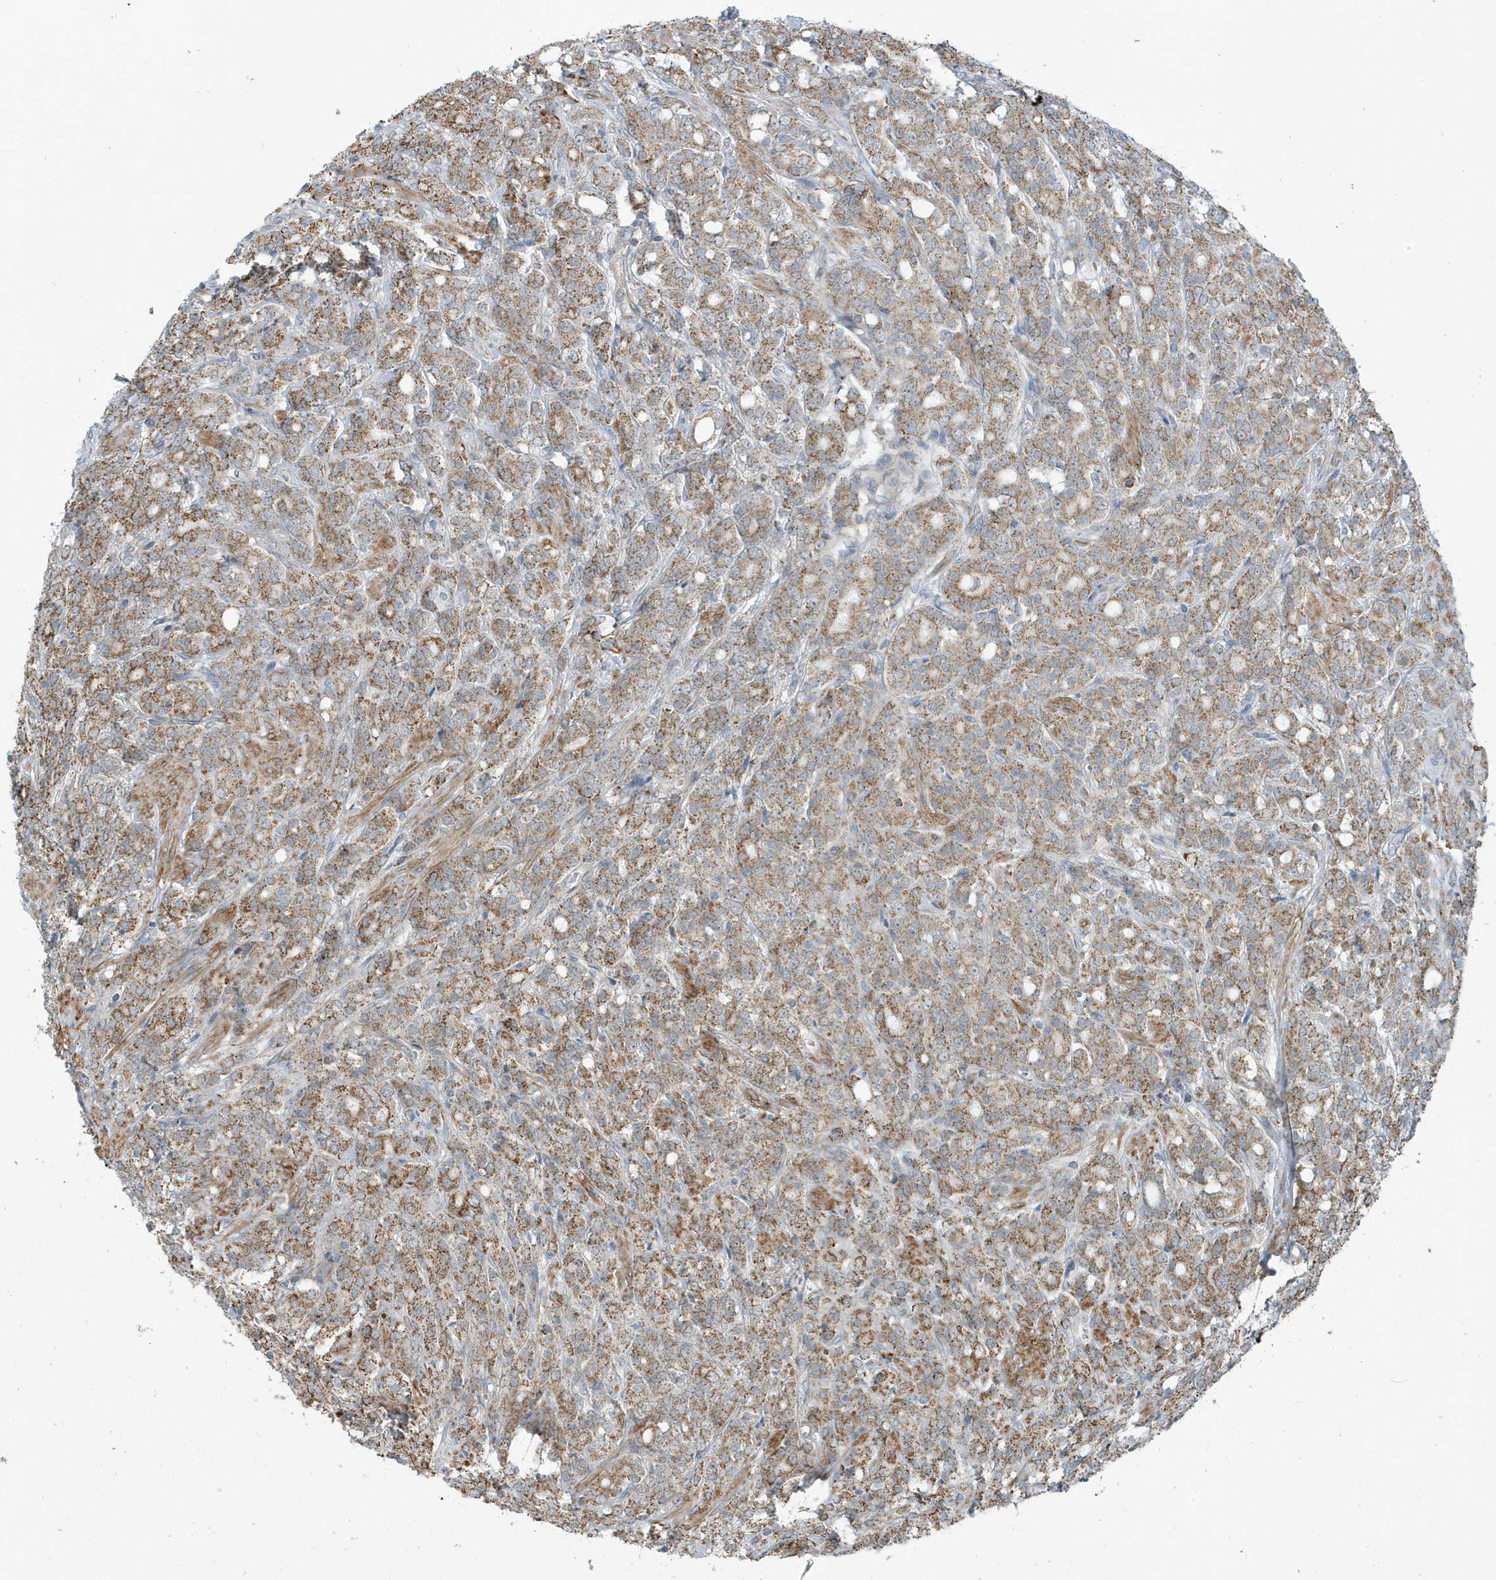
{"staining": {"intensity": "moderate", "quantity": ">75%", "location": "cytoplasmic/membranous"}, "tissue": "prostate cancer", "cell_type": "Tumor cells", "image_type": "cancer", "snomed": [{"axis": "morphology", "description": "Adenocarcinoma, High grade"}, {"axis": "topography", "description": "Prostate"}], "caption": "Tumor cells exhibit medium levels of moderate cytoplasmic/membranous staining in approximately >75% of cells in prostate adenocarcinoma (high-grade).", "gene": "ATP13A5", "patient": {"sex": "male", "age": 62}}